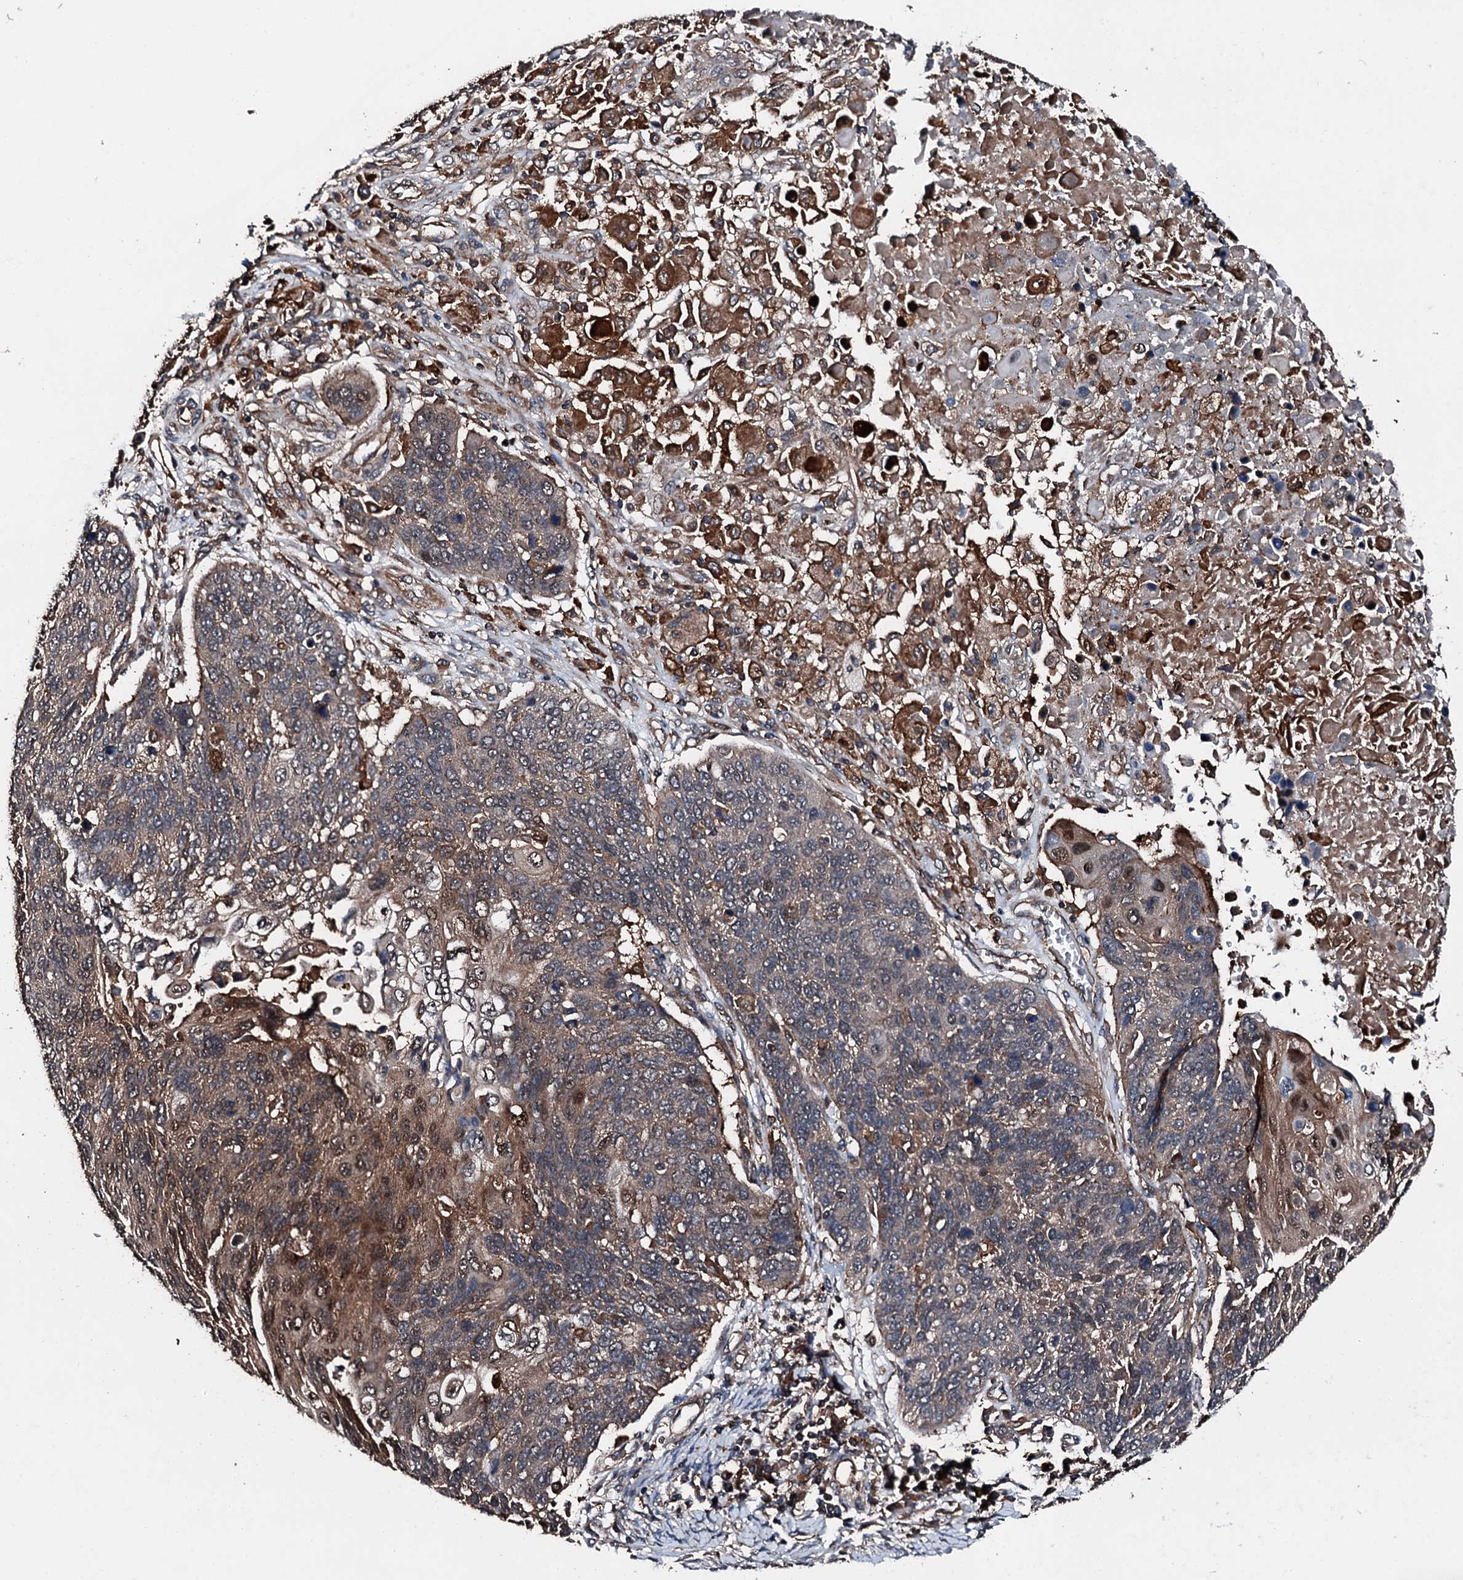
{"staining": {"intensity": "moderate", "quantity": "25%-75%", "location": "cytoplasmic/membranous"}, "tissue": "lung cancer", "cell_type": "Tumor cells", "image_type": "cancer", "snomed": [{"axis": "morphology", "description": "Squamous cell carcinoma, NOS"}, {"axis": "topography", "description": "Lung"}], "caption": "A photomicrograph of lung cancer (squamous cell carcinoma) stained for a protein shows moderate cytoplasmic/membranous brown staining in tumor cells.", "gene": "FGD4", "patient": {"sex": "male", "age": 66}}